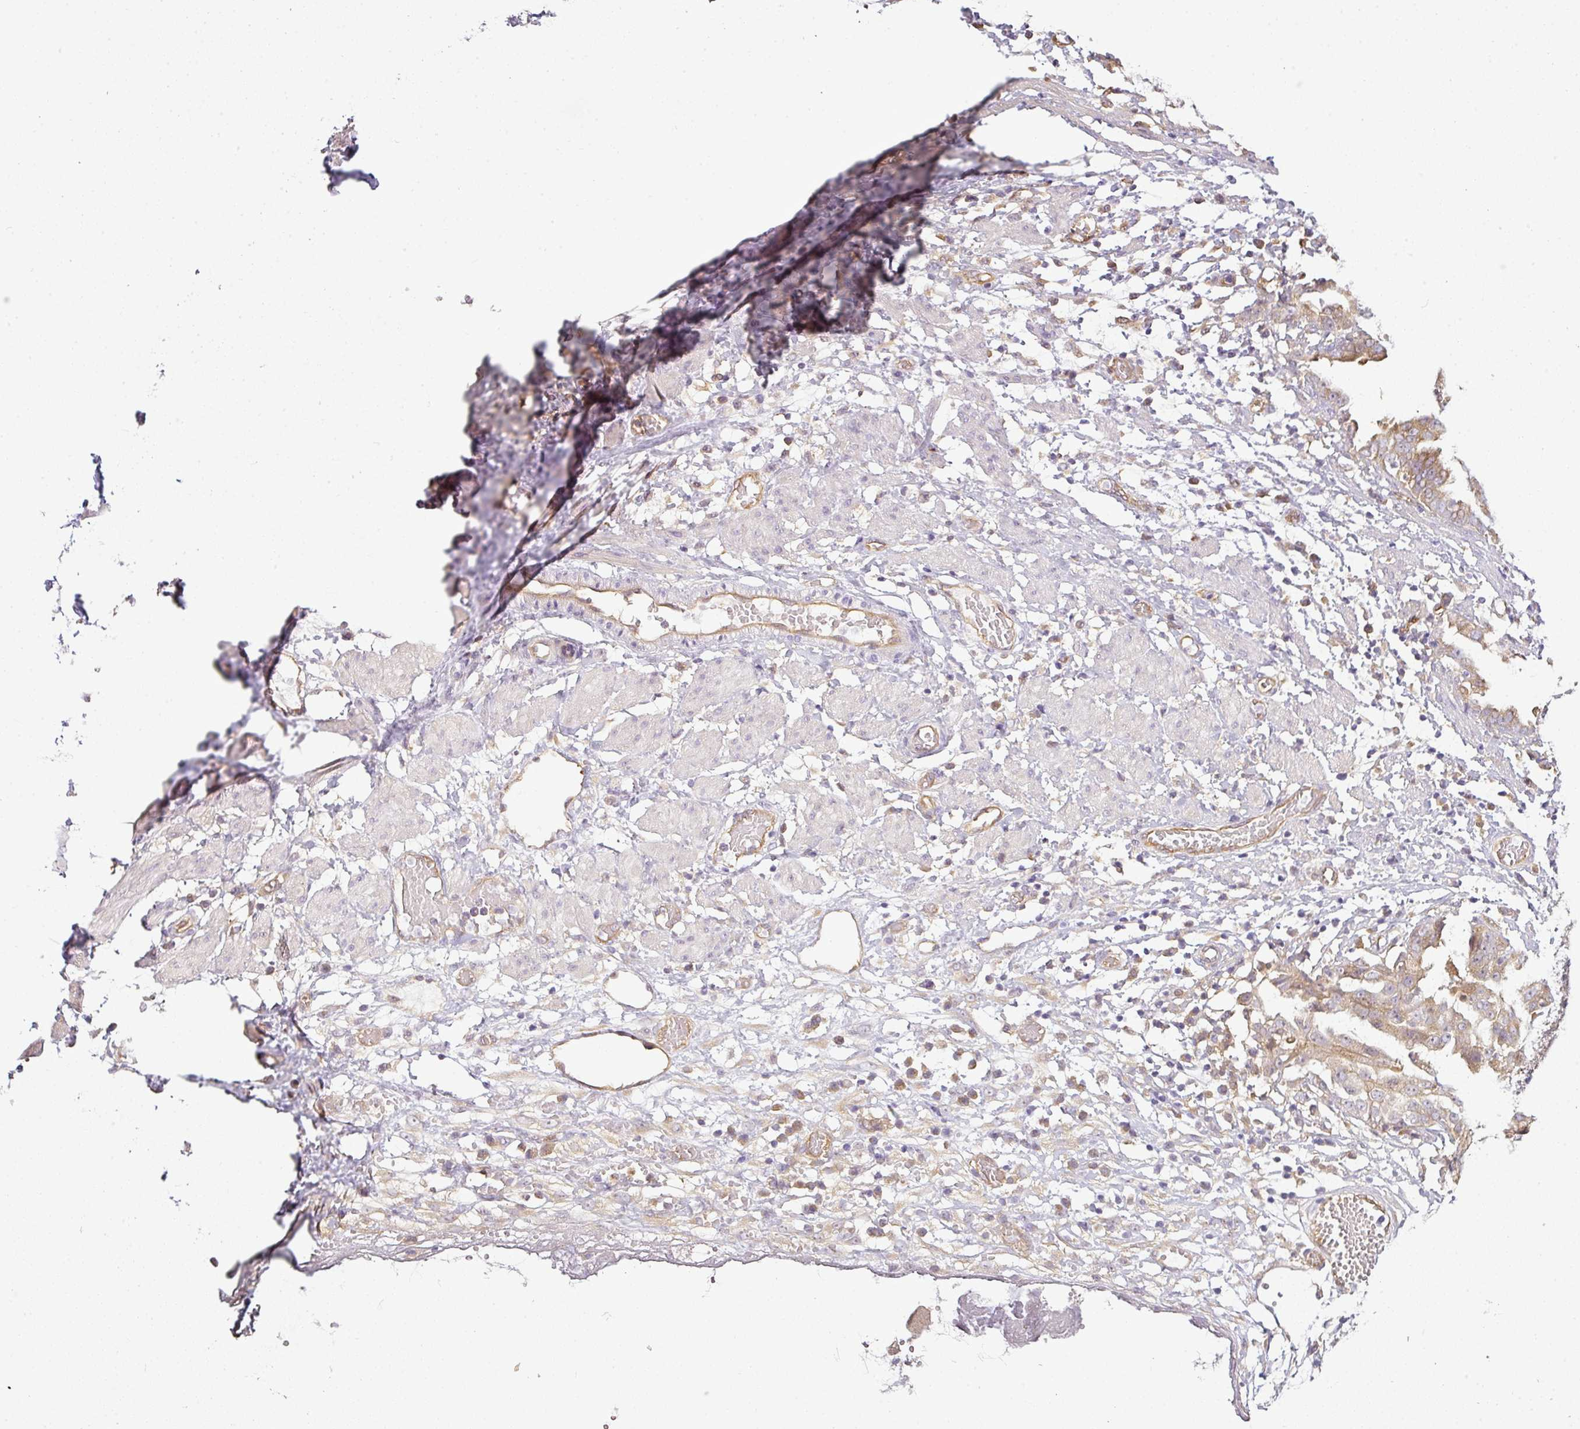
{"staining": {"intensity": "weak", "quantity": ">75%", "location": "cytoplasmic/membranous"}, "tissue": "ovarian cancer", "cell_type": "Tumor cells", "image_type": "cancer", "snomed": [{"axis": "morphology", "description": "Cystadenocarcinoma, serous, NOS"}, {"axis": "topography", "description": "Ovary"}], "caption": "Serous cystadenocarcinoma (ovarian) stained for a protein exhibits weak cytoplasmic/membranous positivity in tumor cells. (Stains: DAB in brown, nuclei in blue, Microscopy: brightfield microscopy at high magnification).", "gene": "ANKRD18A", "patient": {"sex": "female", "age": 58}}